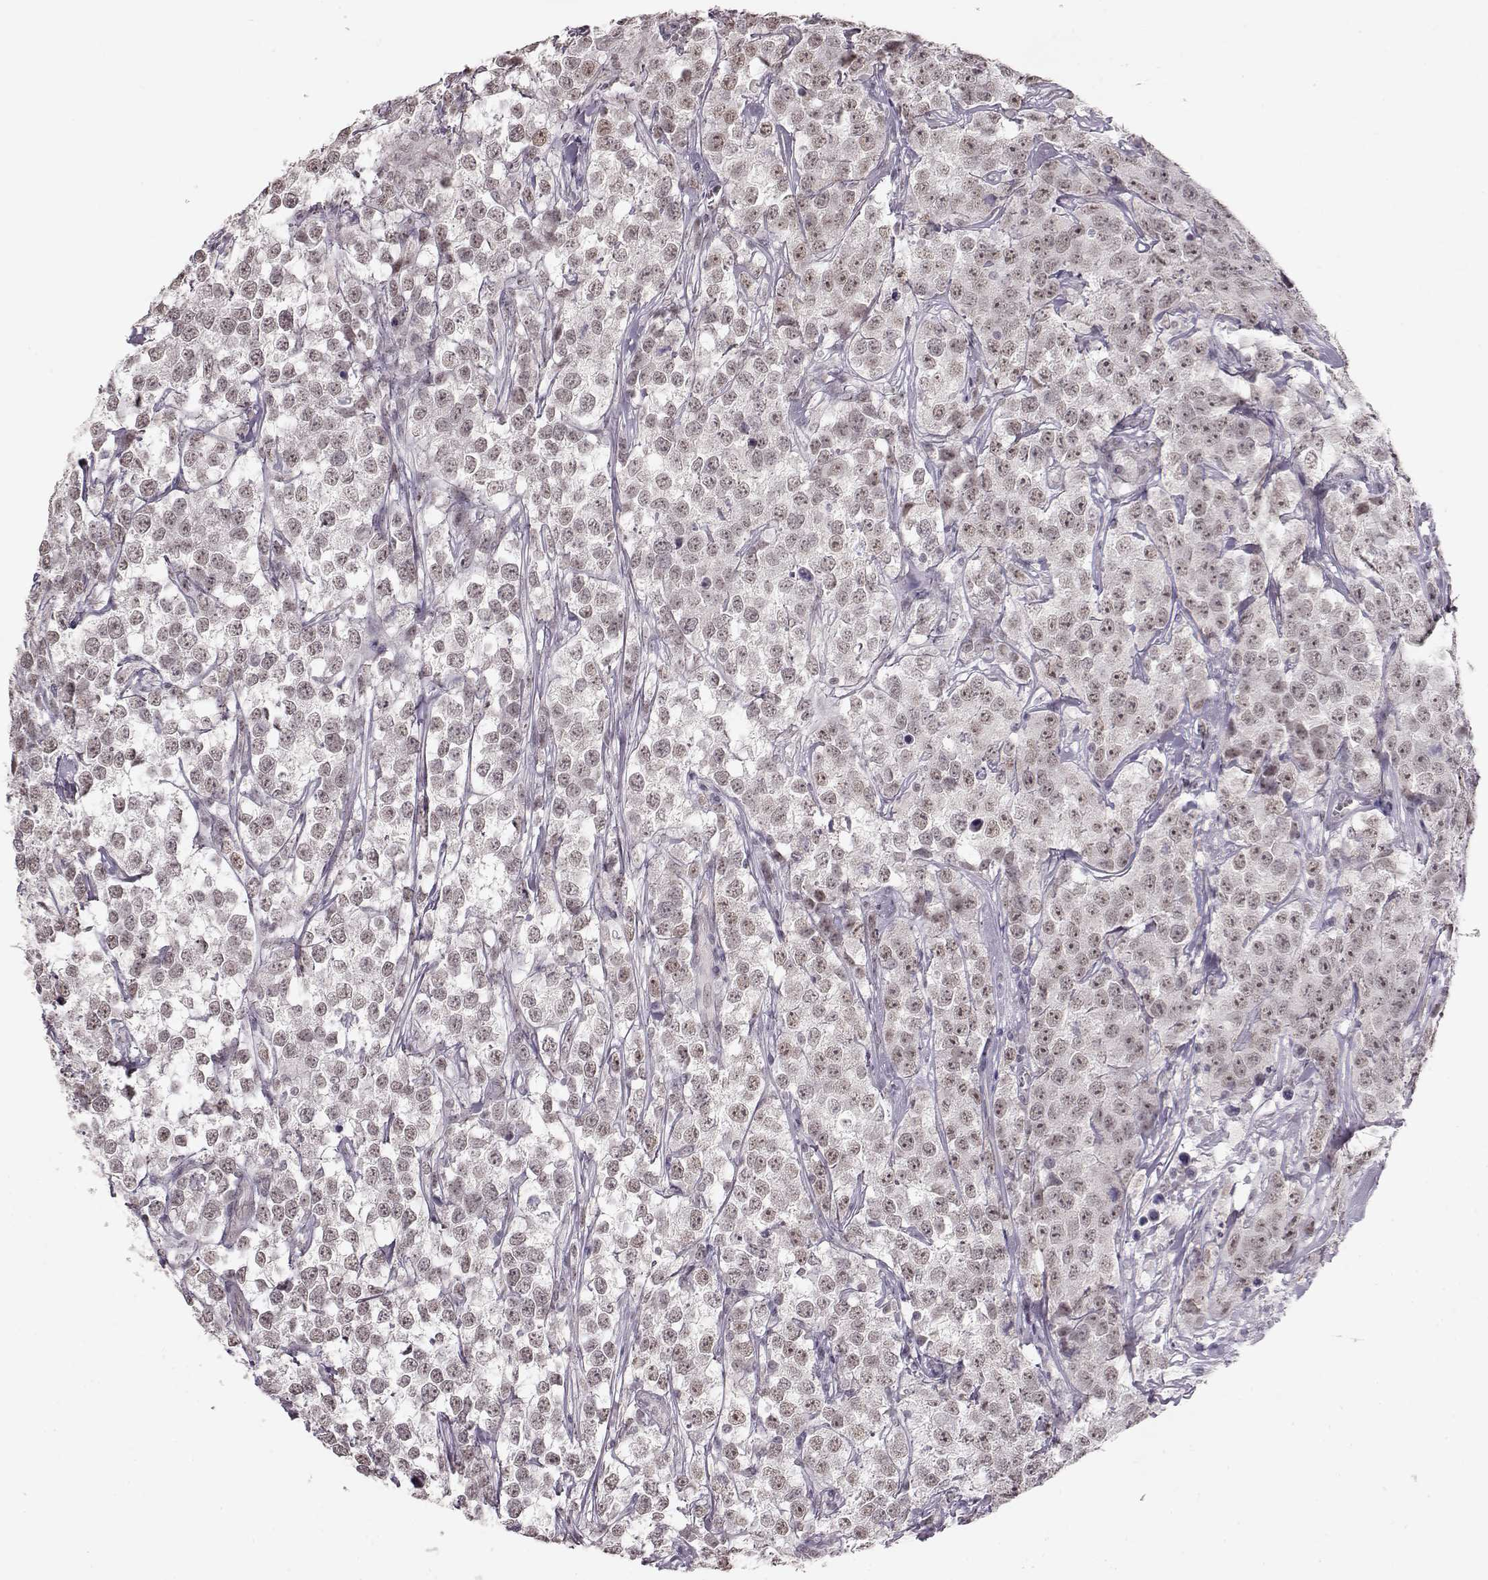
{"staining": {"intensity": "weak", "quantity": ">75%", "location": "nuclear"}, "tissue": "testis cancer", "cell_type": "Tumor cells", "image_type": "cancer", "snomed": [{"axis": "morphology", "description": "Seminoma, NOS"}, {"axis": "topography", "description": "Testis"}], "caption": "This histopathology image displays immunohistochemistry (IHC) staining of human seminoma (testis), with low weak nuclear expression in approximately >75% of tumor cells.", "gene": "PCP4", "patient": {"sex": "male", "age": 59}}